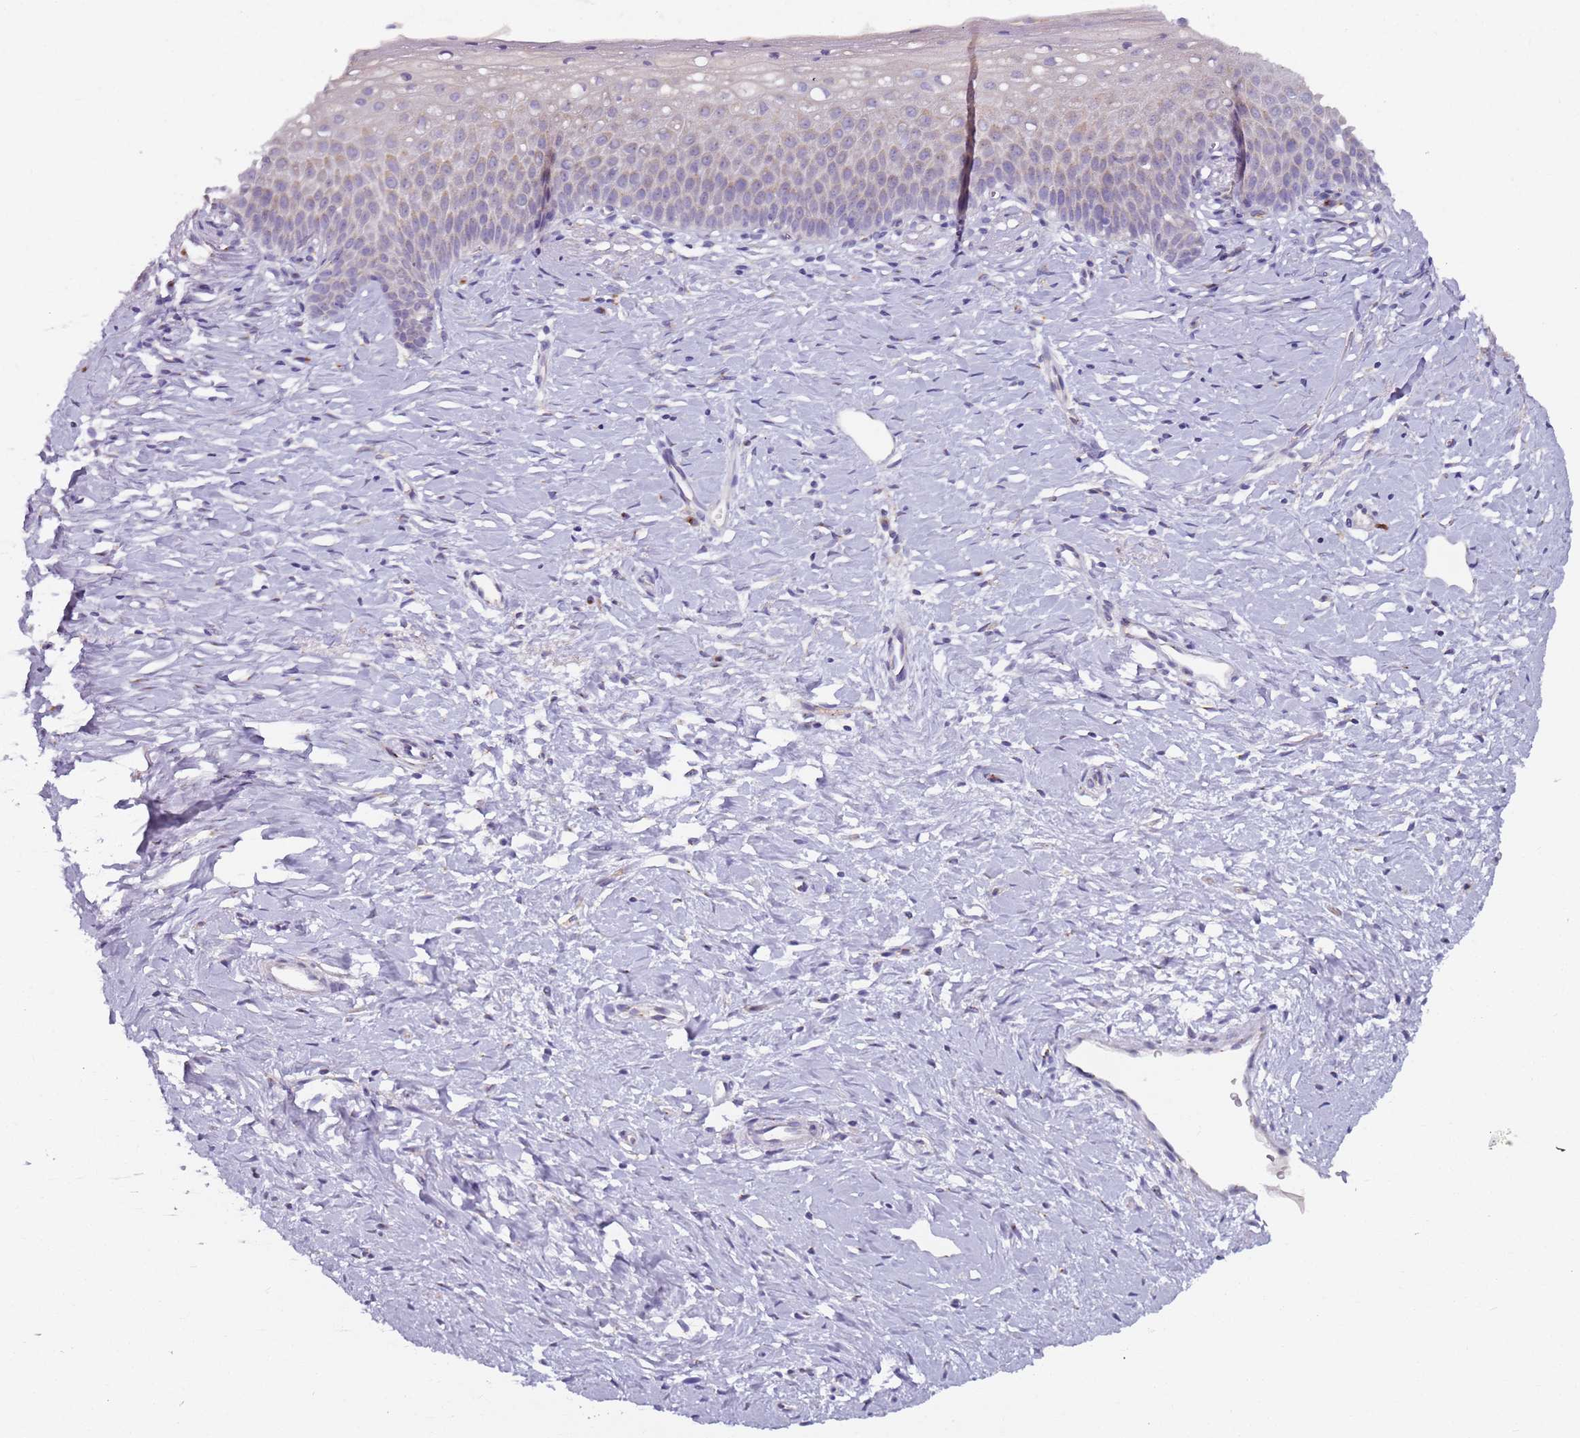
{"staining": {"intensity": "moderate", "quantity": "25%-75%", "location": "cytoplasmic/membranous"}, "tissue": "cervix", "cell_type": "Glandular cells", "image_type": "normal", "snomed": [{"axis": "morphology", "description": "Normal tissue, NOS"}, {"axis": "topography", "description": "Cervix"}], "caption": "Benign cervix was stained to show a protein in brown. There is medium levels of moderate cytoplasmic/membranous expression in about 25%-75% of glandular cells. The staining was performed using DAB, with brown indicating positive protein expression. Nuclei are stained blue with hematoxylin.", "gene": "AKTIP", "patient": {"sex": "female", "age": 36}}